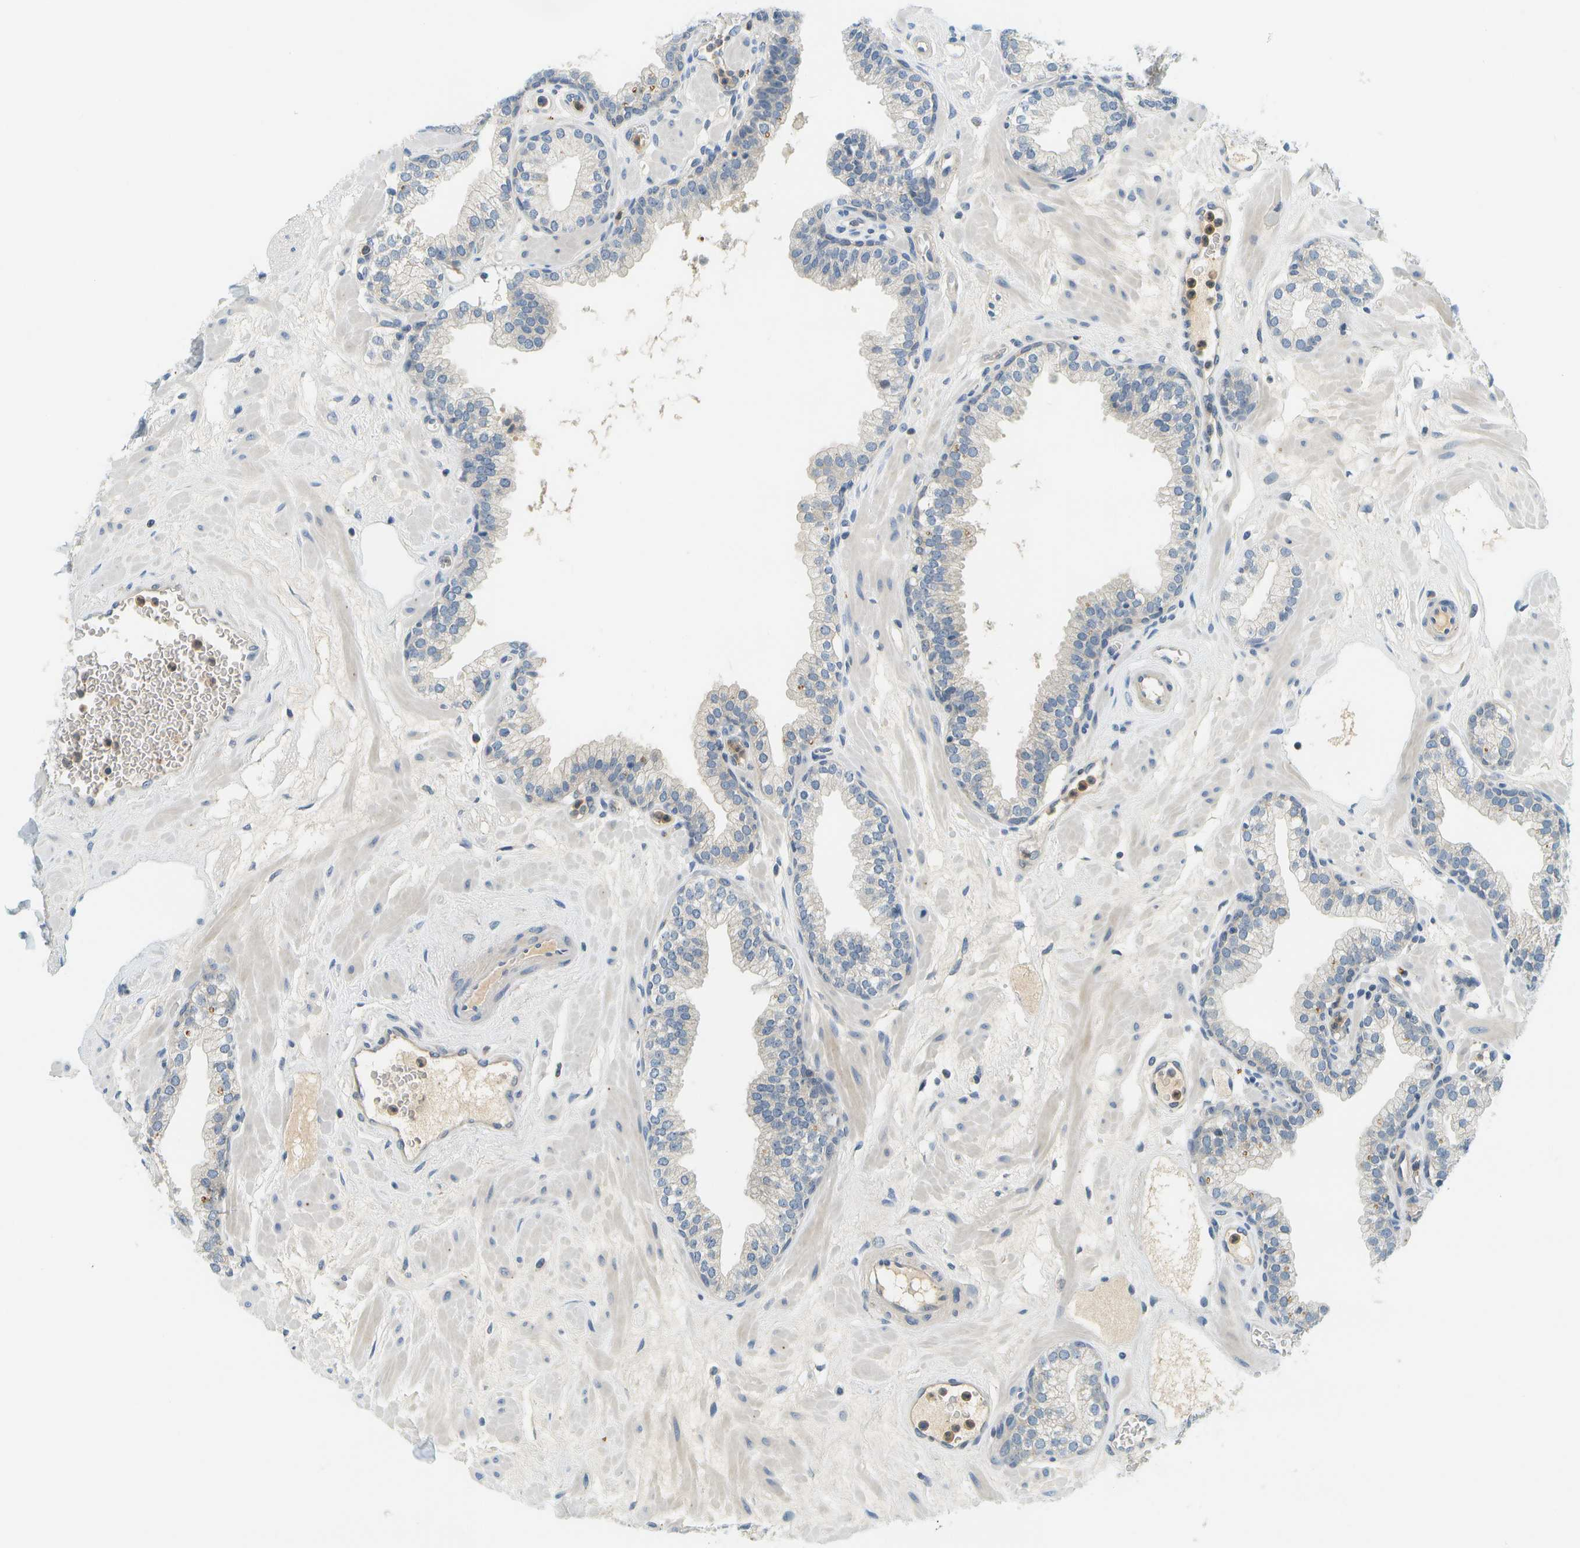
{"staining": {"intensity": "negative", "quantity": "none", "location": "none"}, "tissue": "prostate", "cell_type": "Glandular cells", "image_type": "normal", "snomed": [{"axis": "morphology", "description": "Normal tissue, NOS"}, {"axis": "morphology", "description": "Urothelial carcinoma, Low grade"}, {"axis": "topography", "description": "Urinary bladder"}, {"axis": "topography", "description": "Prostate"}], "caption": "Image shows no significant protein positivity in glandular cells of benign prostate.", "gene": "RASGRP2", "patient": {"sex": "male", "age": 60}}